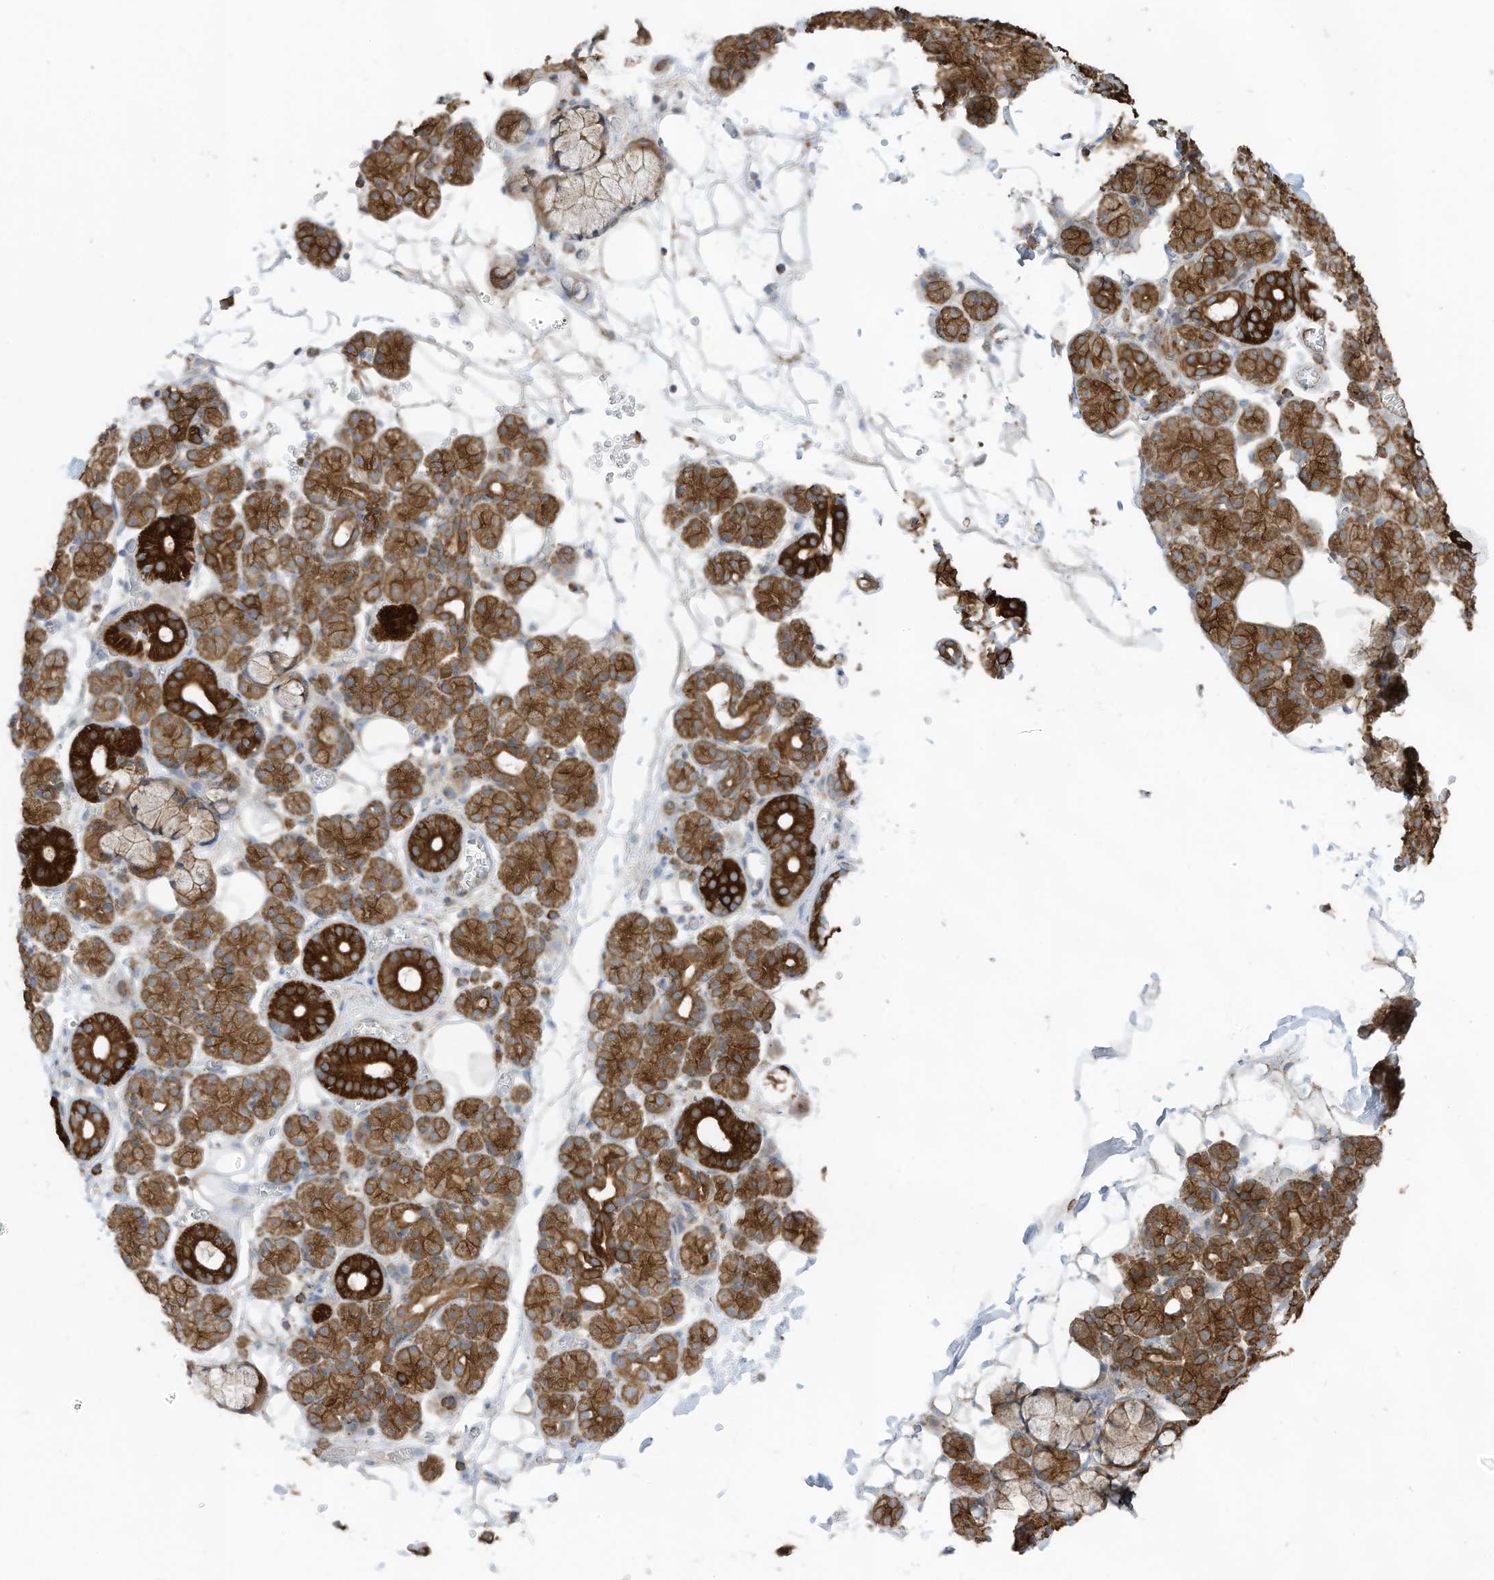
{"staining": {"intensity": "strong", "quantity": ">75%", "location": "cytoplasmic/membranous"}, "tissue": "salivary gland", "cell_type": "Glandular cells", "image_type": "normal", "snomed": [{"axis": "morphology", "description": "Normal tissue, NOS"}, {"axis": "topography", "description": "Salivary gland"}], "caption": "The immunohistochemical stain labels strong cytoplasmic/membranous staining in glandular cells of unremarkable salivary gland.", "gene": "CGAS", "patient": {"sex": "male", "age": 63}}